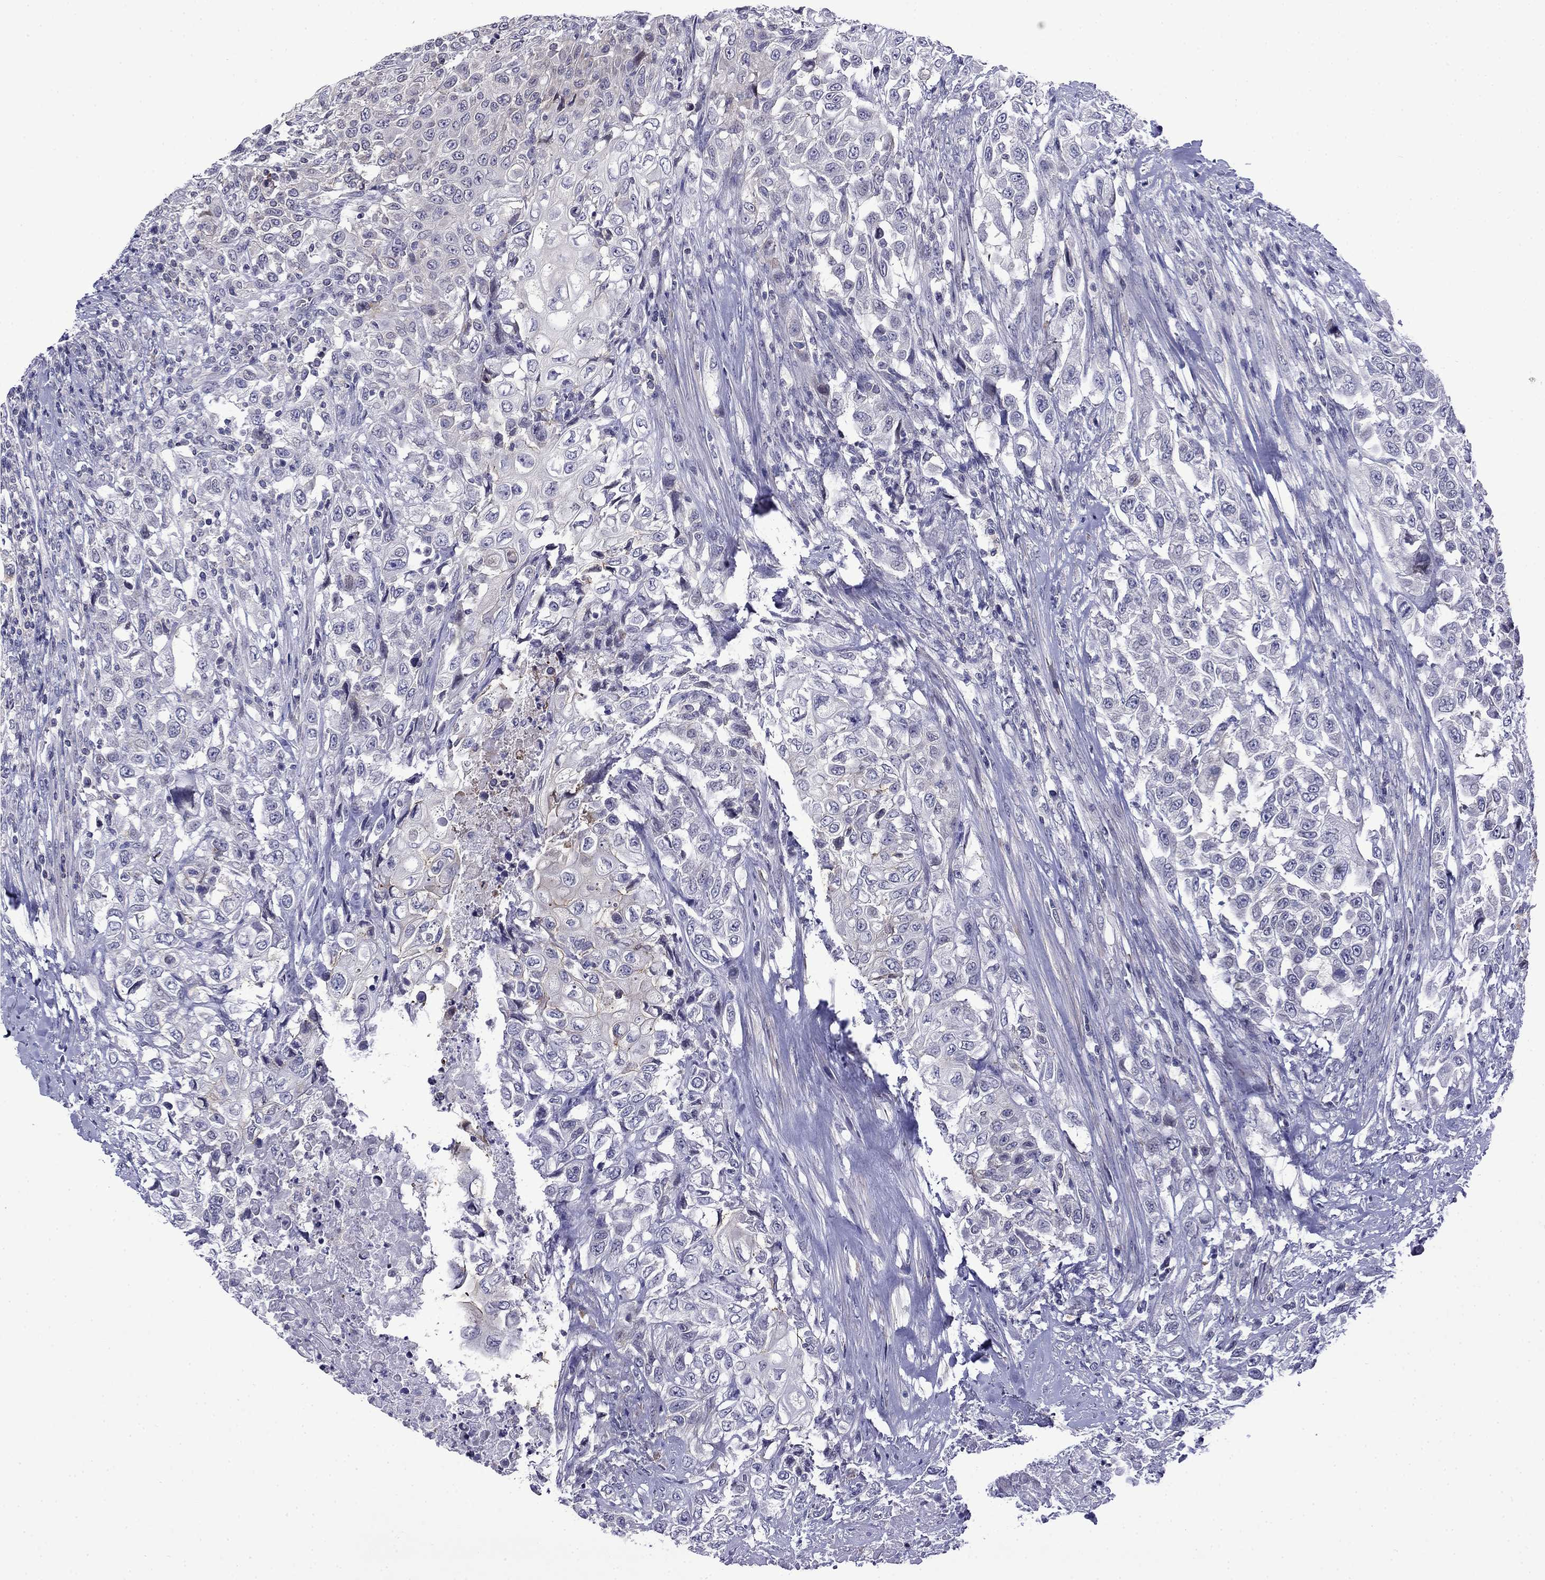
{"staining": {"intensity": "negative", "quantity": "none", "location": "none"}, "tissue": "urothelial cancer", "cell_type": "Tumor cells", "image_type": "cancer", "snomed": [{"axis": "morphology", "description": "Urothelial carcinoma, High grade"}, {"axis": "topography", "description": "Urinary bladder"}], "caption": "A high-resolution micrograph shows immunohistochemistry staining of high-grade urothelial carcinoma, which displays no significant expression in tumor cells.", "gene": "PRR18", "patient": {"sex": "female", "age": 56}}